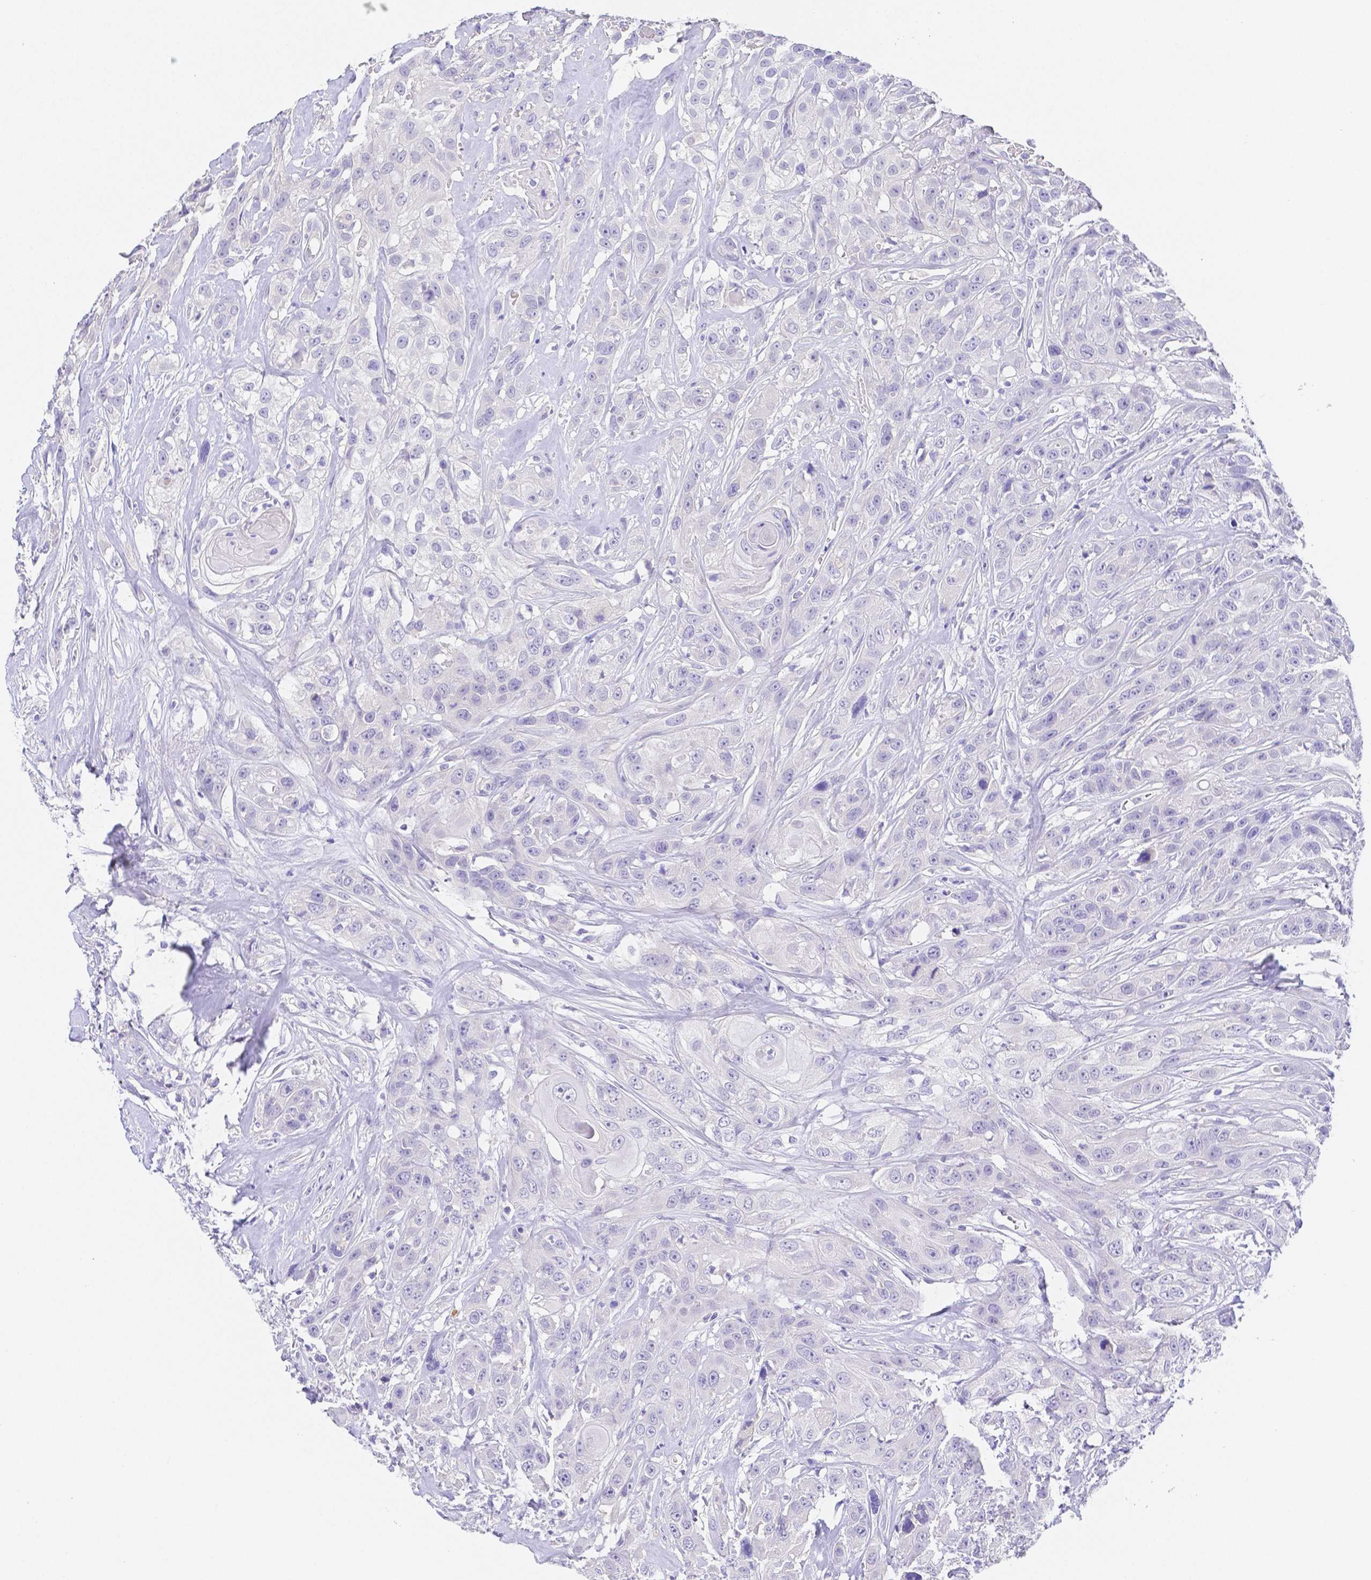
{"staining": {"intensity": "negative", "quantity": "none", "location": "none"}, "tissue": "head and neck cancer", "cell_type": "Tumor cells", "image_type": "cancer", "snomed": [{"axis": "morphology", "description": "Squamous cell carcinoma, NOS"}, {"axis": "topography", "description": "Head-Neck"}], "caption": "Tumor cells show no significant staining in squamous cell carcinoma (head and neck). (DAB immunohistochemistry visualized using brightfield microscopy, high magnification).", "gene": "ZG16B", "patient": {"sex": "male", "age": 57}}